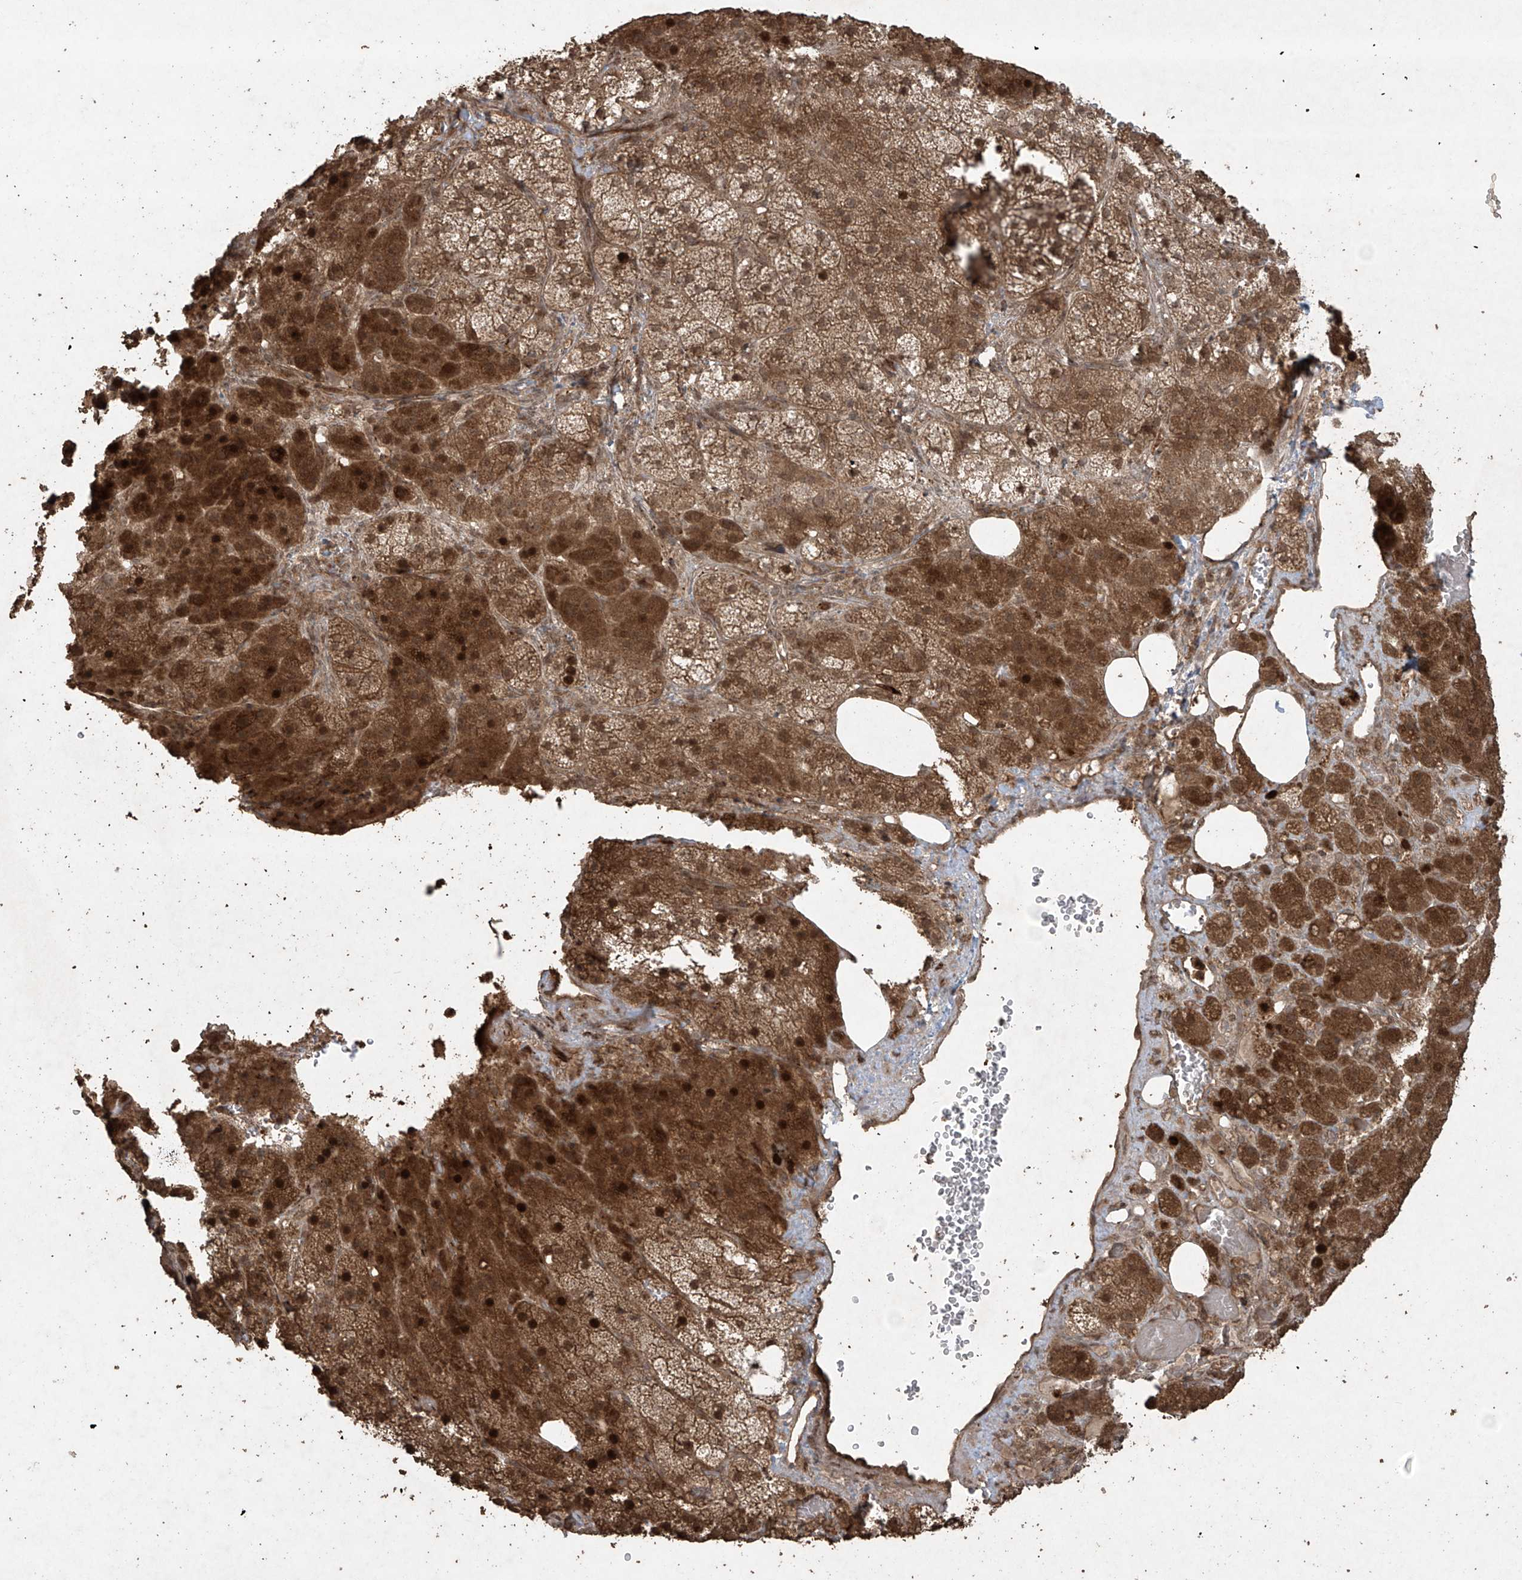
{"staining": {"intensity": "strong", "quantity": ">75%", "location": "cytoplasmic/membranous,nuclear"}, "tissue": "adrenal gland", "cell_type": "Glandular cells", "image_type": "normal", "snomed": [{"axis": "morphology", "description": "Normal tissue, NOS"}, {"axis": "topography", "description": "Adrenal gland"}], "caption": "Brown immunohistochemical staining in benign human adrenal gland demonstrates strong cytoplasmic/membranous,nuclear positivity in about >75% of glandular cells. (Brightfield microscopy of DAB IHC at high magnification).", "gene": "PGPEP1", "patient": {"sex": "female", "age": 59}}